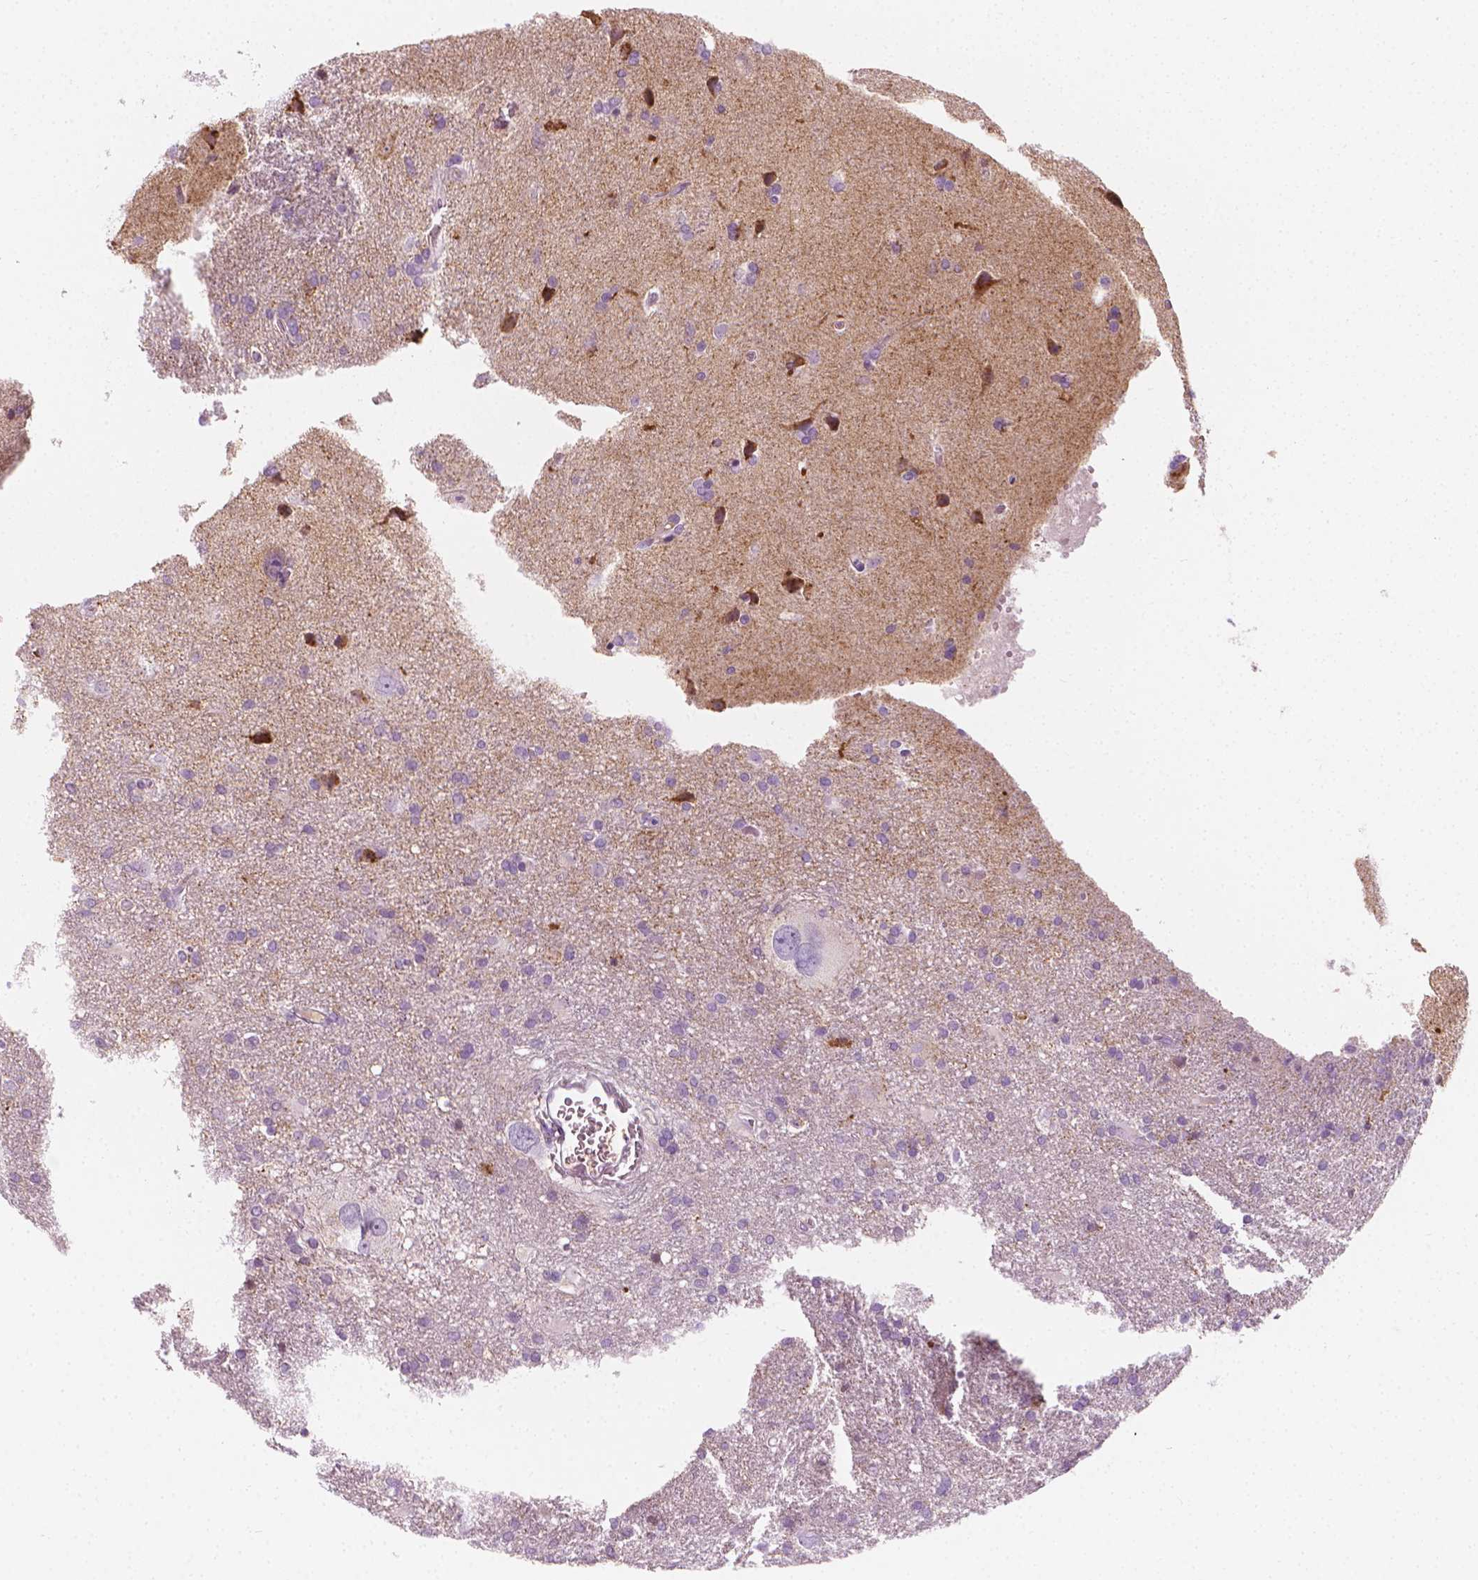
{"staining": {"intensity": "negative", "quantity": "none", "location": "none"}, "tissue": "glioma", "cell_type": "Tumor cells", "image_type": "cancer", "snomed": [{"axis": "morphology", "description": "Glioma, malignant, Low grade"}, {"axis": "topography", "description": "Brain"}], "caption": "Immunohistochemical staining of glioma demonstrates no significant positivity in tumor cells.", "gene": "SCG3", "patient": {"sex": "male", "age": 66}}